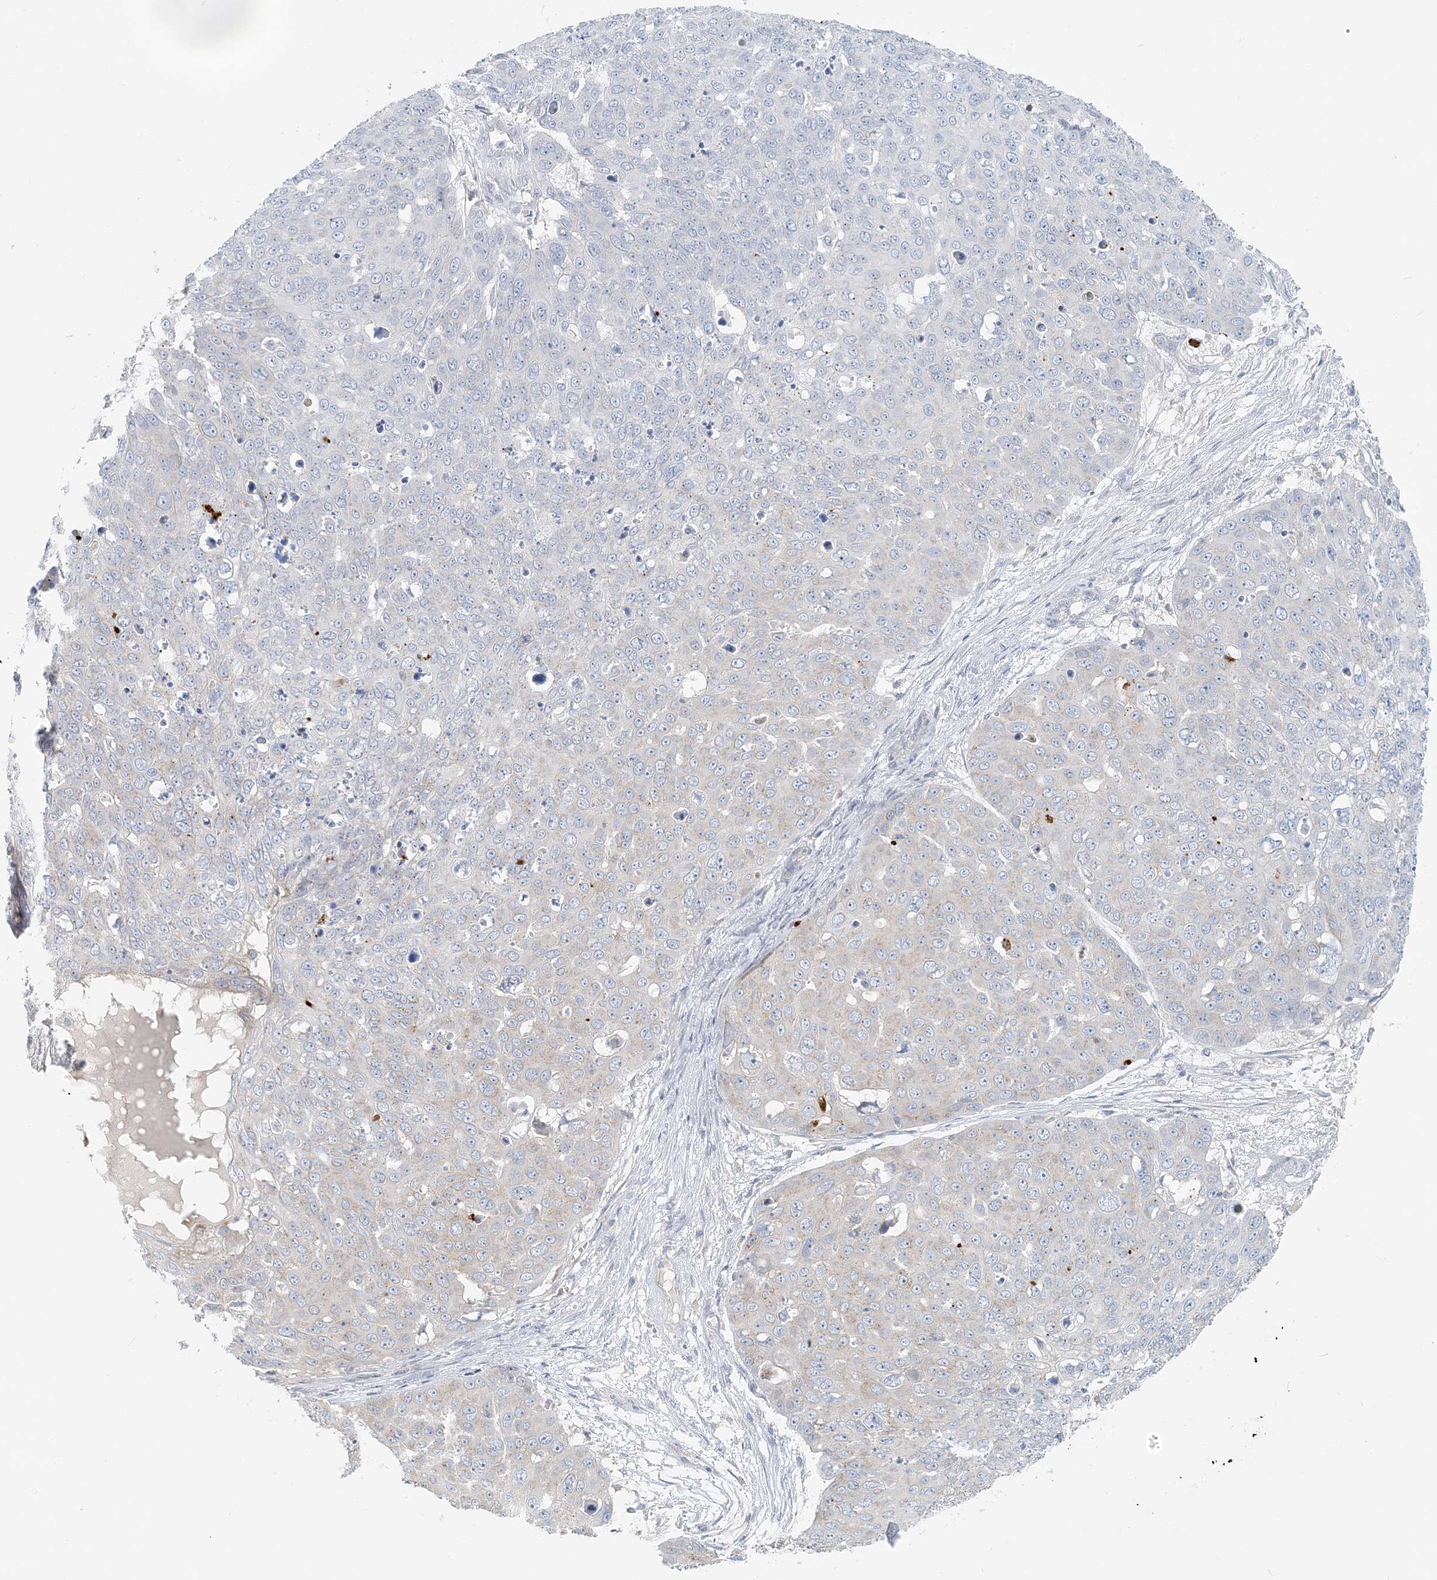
{"staining": {"intensity": "negative", "quantity": "none", "location": "none"}, "tissue": "skin cancer", "cell_type": "Tumor cells", "image_type": "cancer", "snomed": [{"axis": "morphology", "description": "Squamous cell carcinoma, NOS"}, {"axis": "topography", "description": "Skin"}], "caption": "This is an IHC micrograph of human skin cancer (squamous cell carcinoma). There is no positivity in tumor cells.", "gene": "NAA11", "patient": {"sex": "male", "age": 71}}